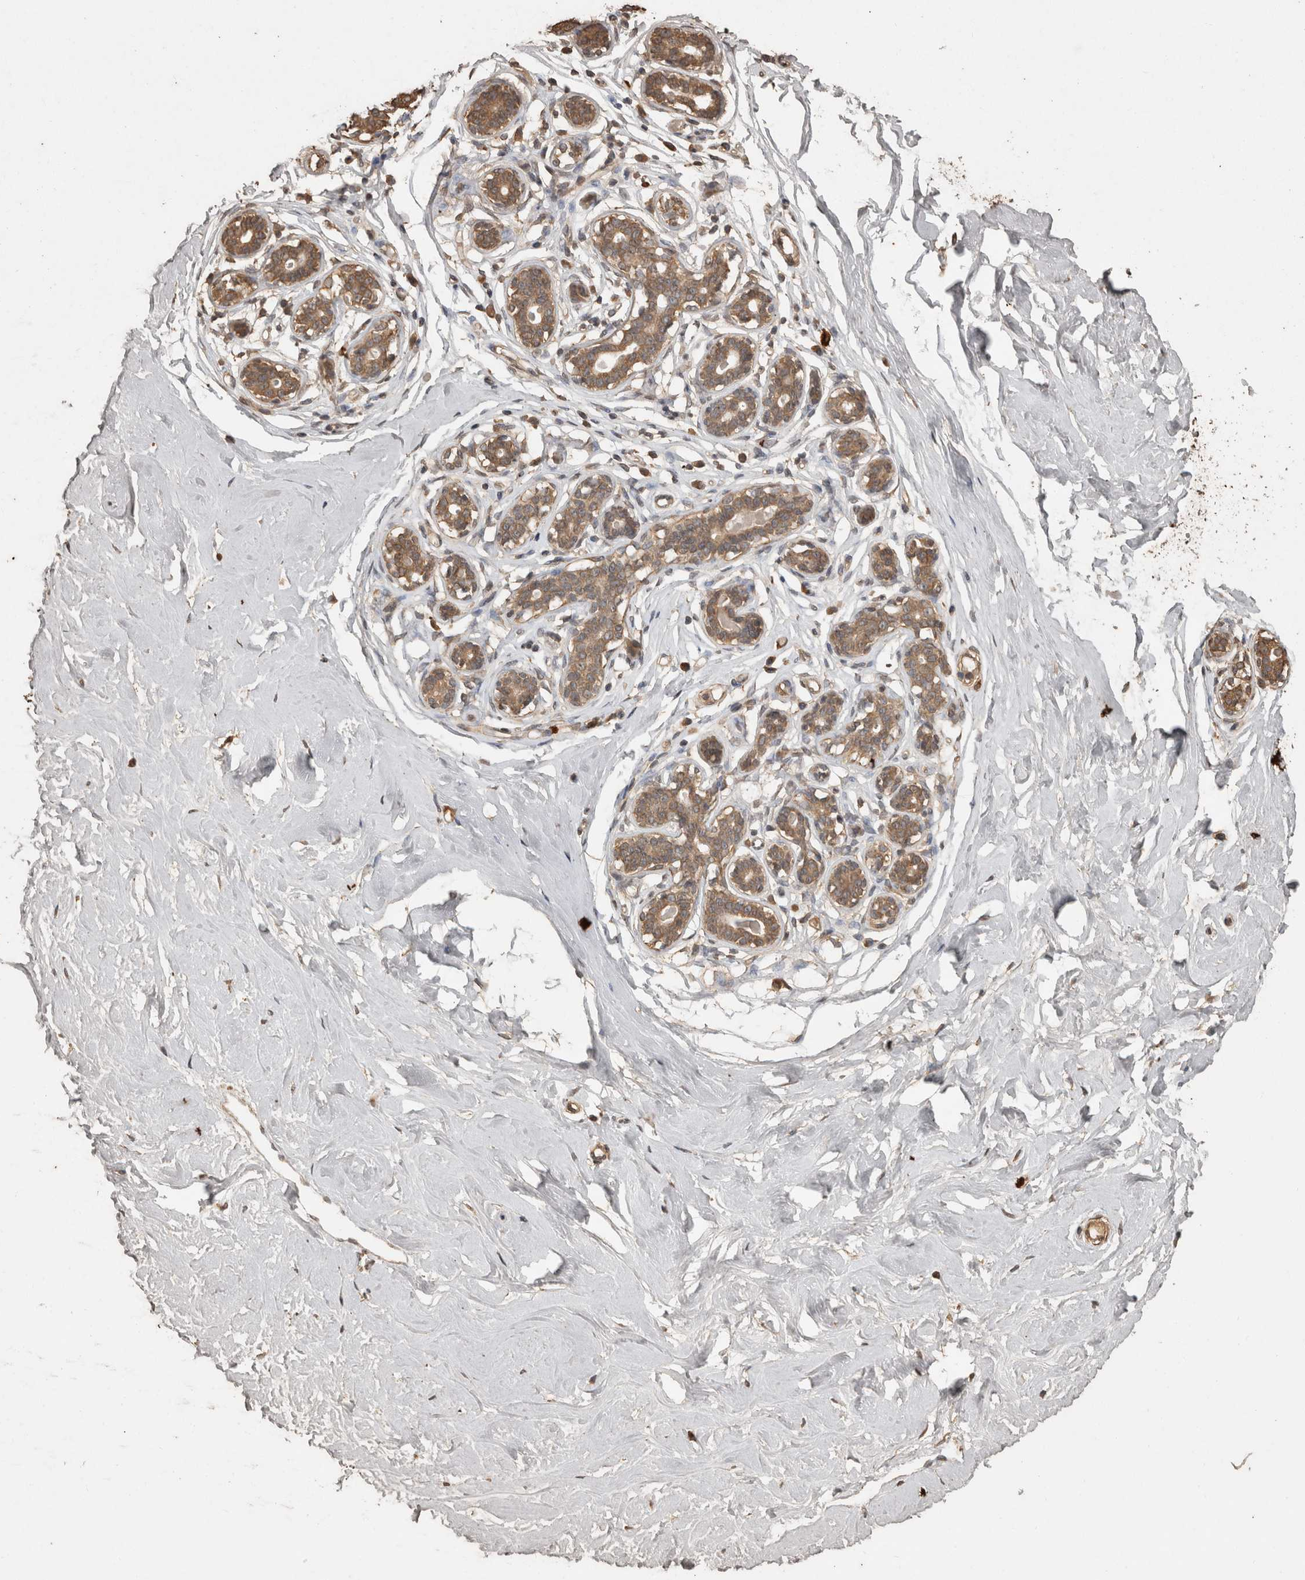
{"staining": {"intensity": "weak", "quantity": "<25%", "location": "cytoplasmic/membranous"}, "tissue": "breast", "cell_type": "Adipocytes", "image_type": "normal", "snomed": [{"axis": "morphology", "description": "Normal tissue, NOS"}, {"axis": "morphology", "description": "Adenoma, NOS"}, {"axis": "topography", "description": "Breast"}], "caption": "An IHC photomicrograph of benign breast is shown. There is no staining in adipocytes of breast. Nuclei are stained in blue.", "gene": "SOCS5", "patient": {"sex": "female", "age": 23}}